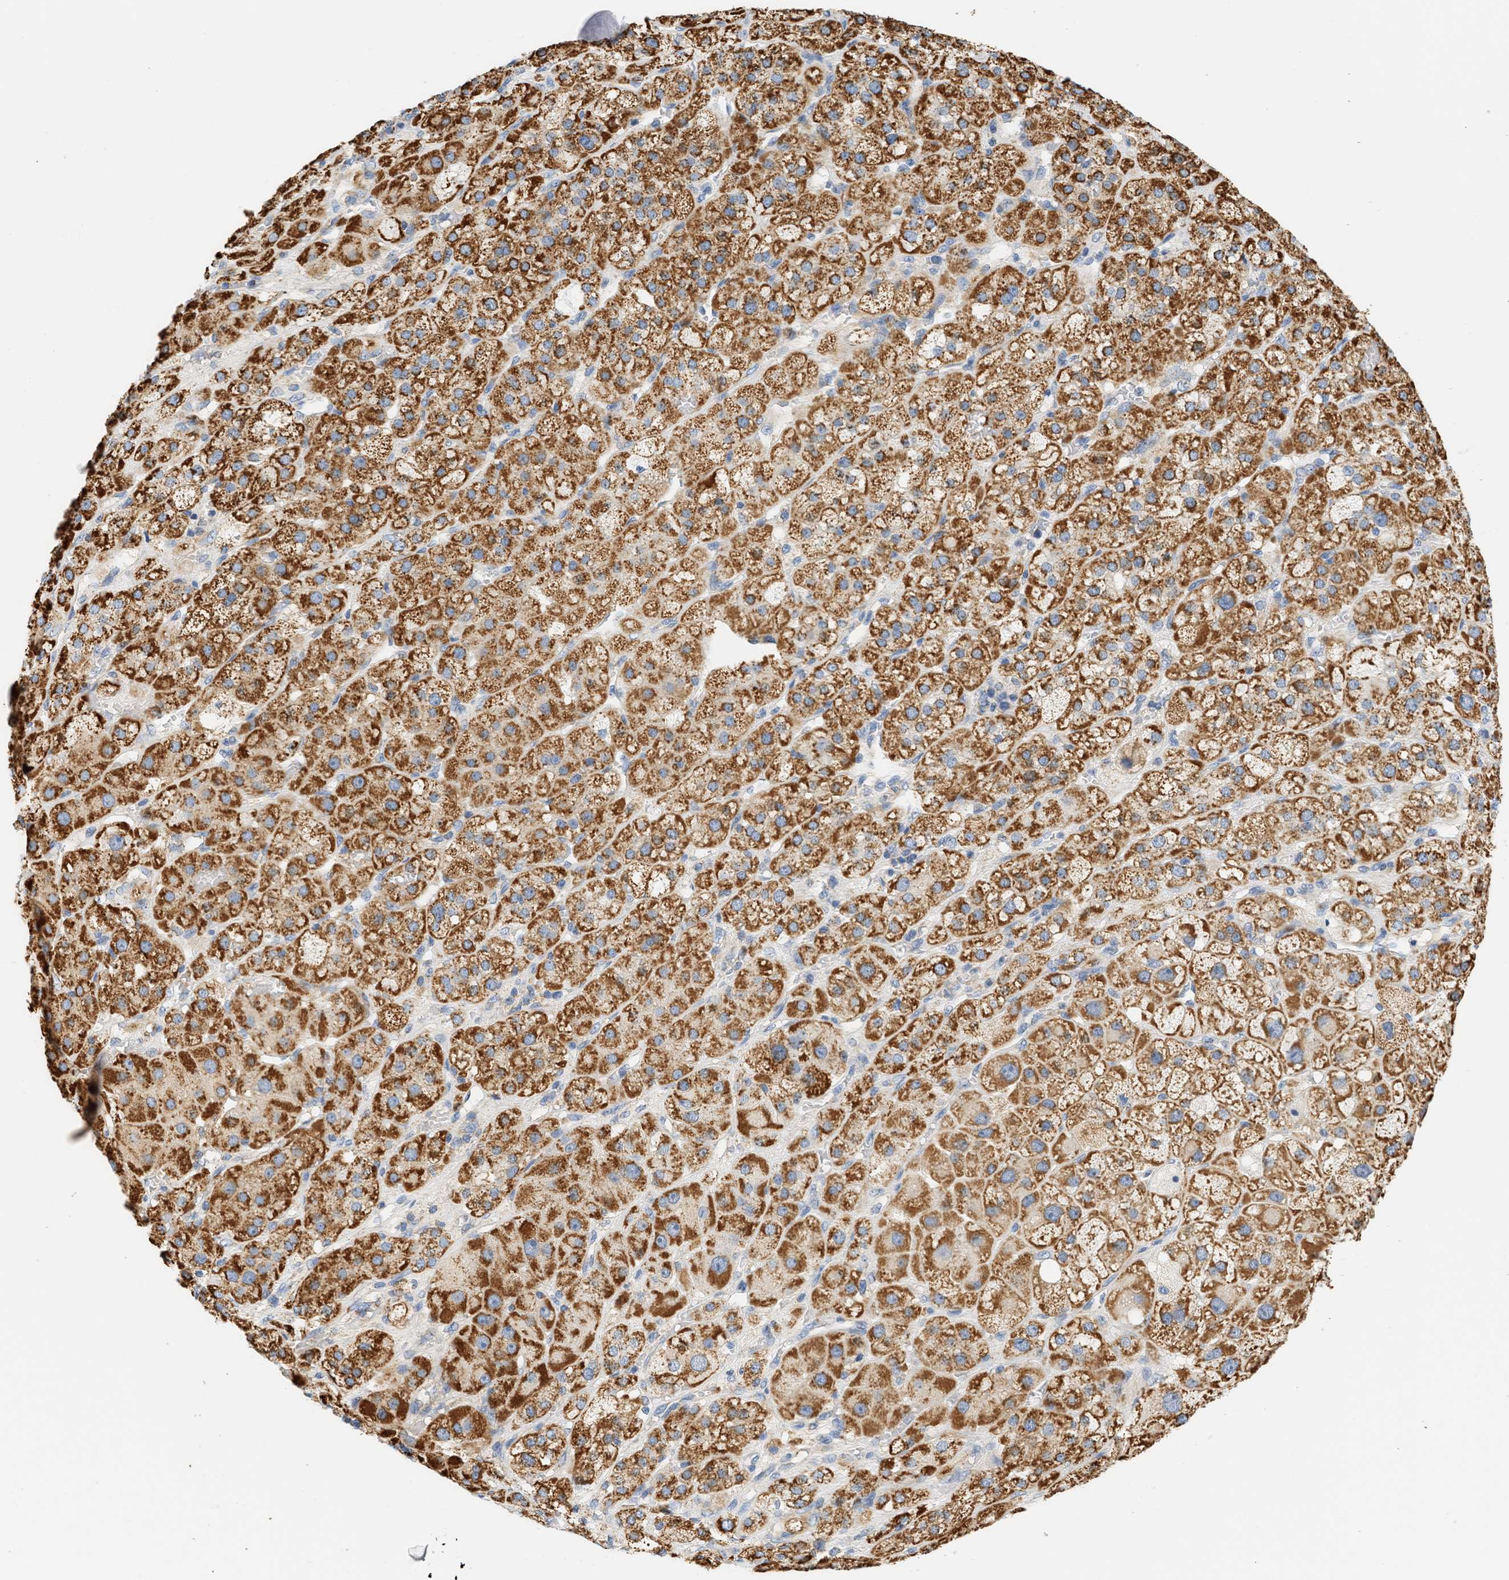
{"staining": {"intensity": "strong", "quantity": ">75%", "location": "cytoplasmic/membranous"}, "tissue": "adrenal gland", "cell_type": "Glandular cells", "image_type": "normal", "snomed": [{"axis": "morphology", "description": "Normal tissue, NOS"}, {"axis": "topography", "description": "Adrenal gland"}], "caption": "A high-resolution micrograph shows immunohistochemistry (IHC) staining of normal adrenal gland, which demonstrates strong cytoplasmic/membranous expression in about >75% of glandular cells.", "gene": "GRPEL2", "patient": {"sex": "female", "age": 47}}